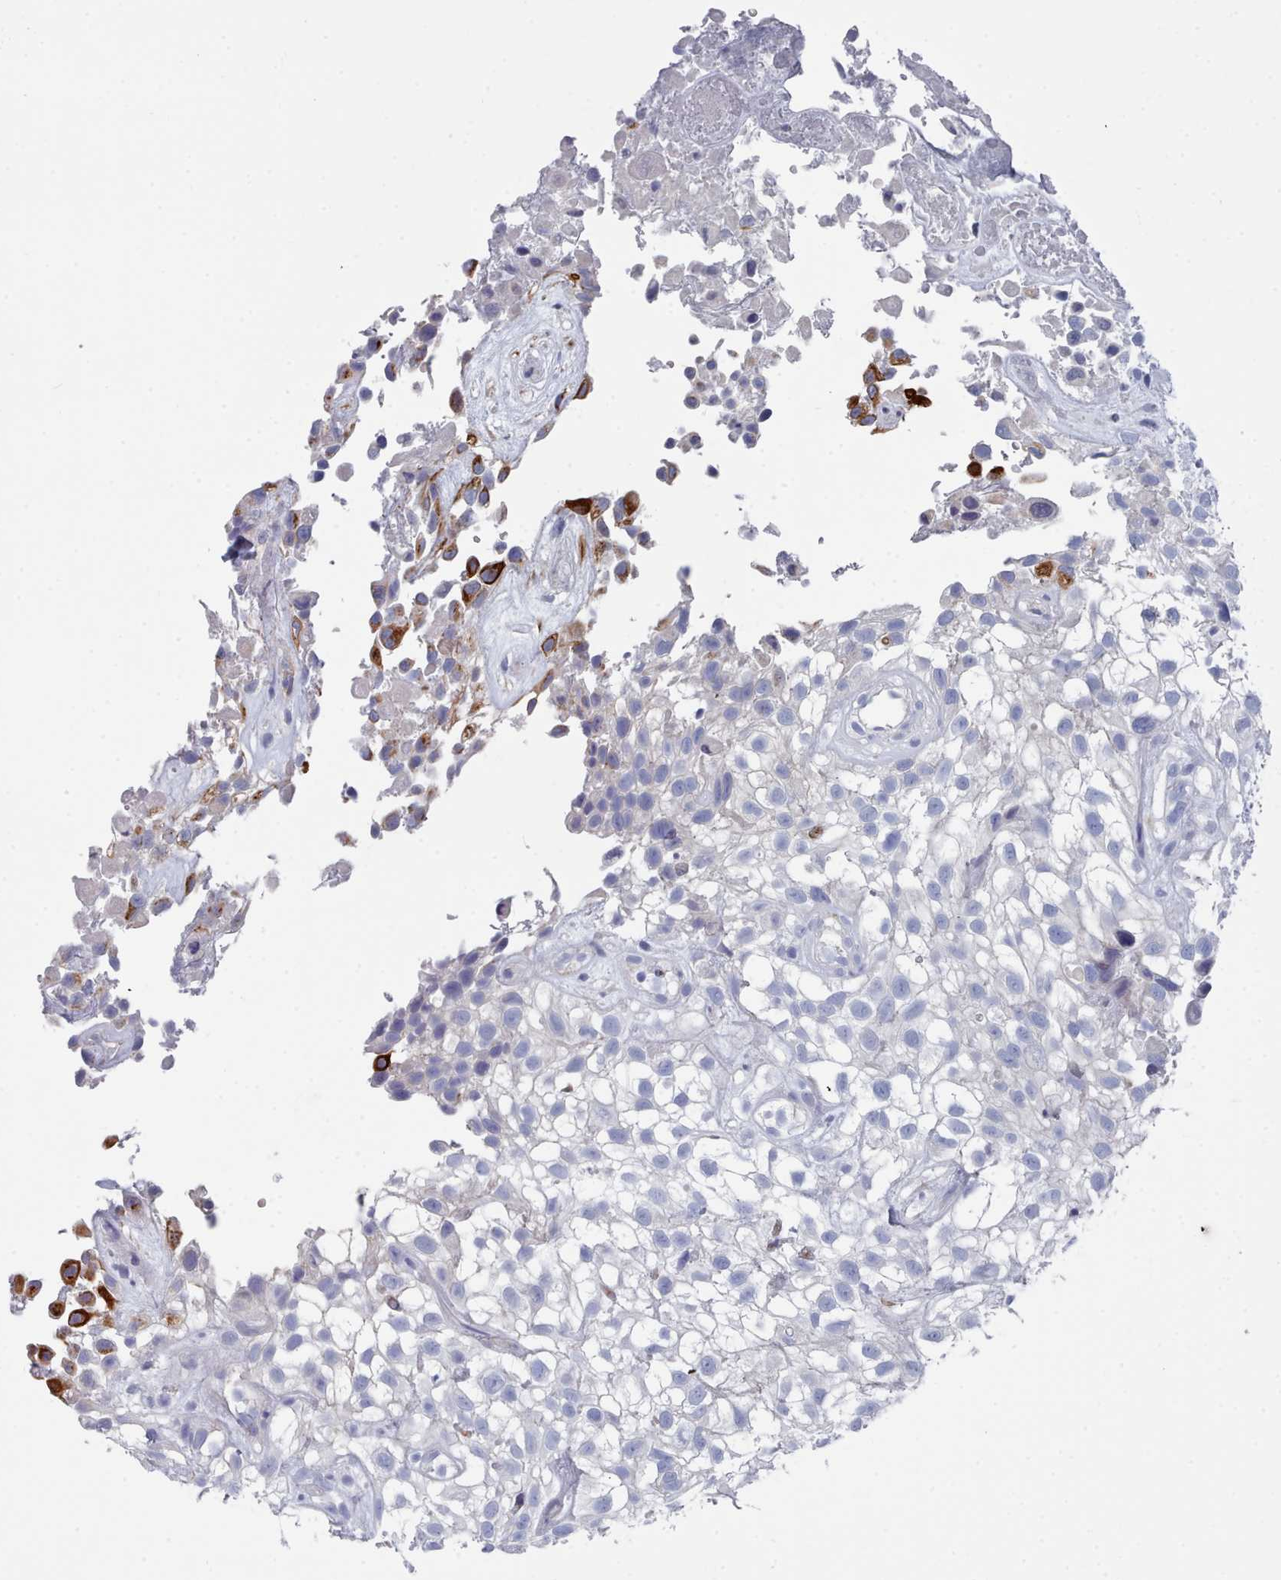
{"staining": {"intensity": "strong", "quantity": "<25%", "location": "cytoplasmic/membranous"}, "tissue": "urothelial cancer", "cell_type": "Tumor cells", "image_type": "cancer", "snomed": [{"axis": "morphology", "description": "Urothelial carcinoma, High grade"}, {"axis": "topography", "description": "Urinary bladder"}], "caption": "High-grade urothelial carcinoma tissue demonstrates strong cytoplasmic/membranous staining in approximately <25% of tumor cells, visualized by immunohistochemistry.", "gene": "PDE4C", "patient": {"sex": "male", "age": 56}}